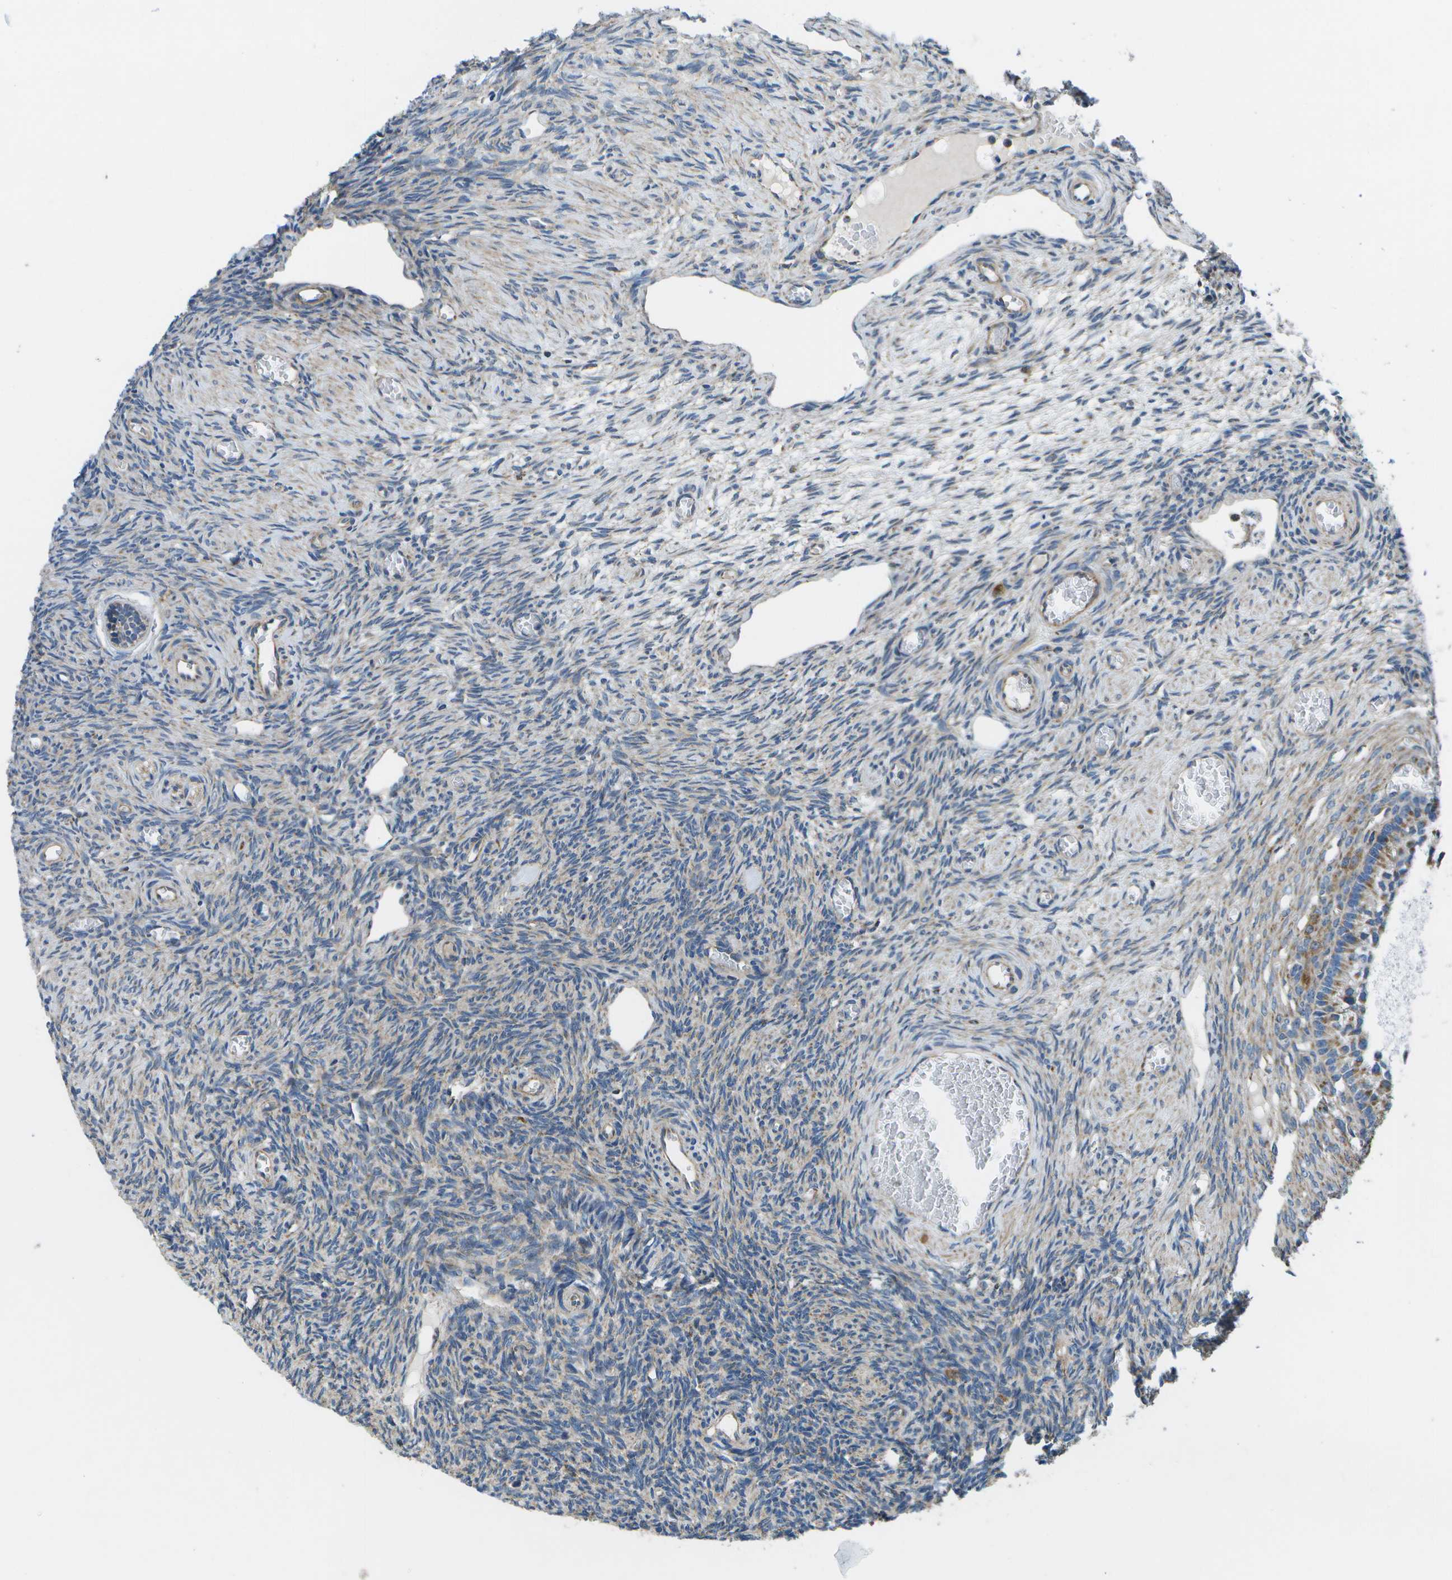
{"staining": {"intensity": "weak", "quantity": "<25%", "location": "cytoplasmic/membranous"}, "tissue": "ovary", "cell_type": "Follicle cells", "image_type": "normal", "snomed": [{"axis": "morphology", "description": "Normal tissue, NOS"}, {"axis": "topography", "description": "Ovary"}], "caption": "Benign ovary was stained to show a protein in brown. There is no significant expression in follicle cells. The staining is performed using DAB (3,3'-diaminobenzidine) brown chromogen with nuclei counter-stained in using hematoxylin.", "gene": "MVK", "patient": {"sex": "female", "age": 27}}